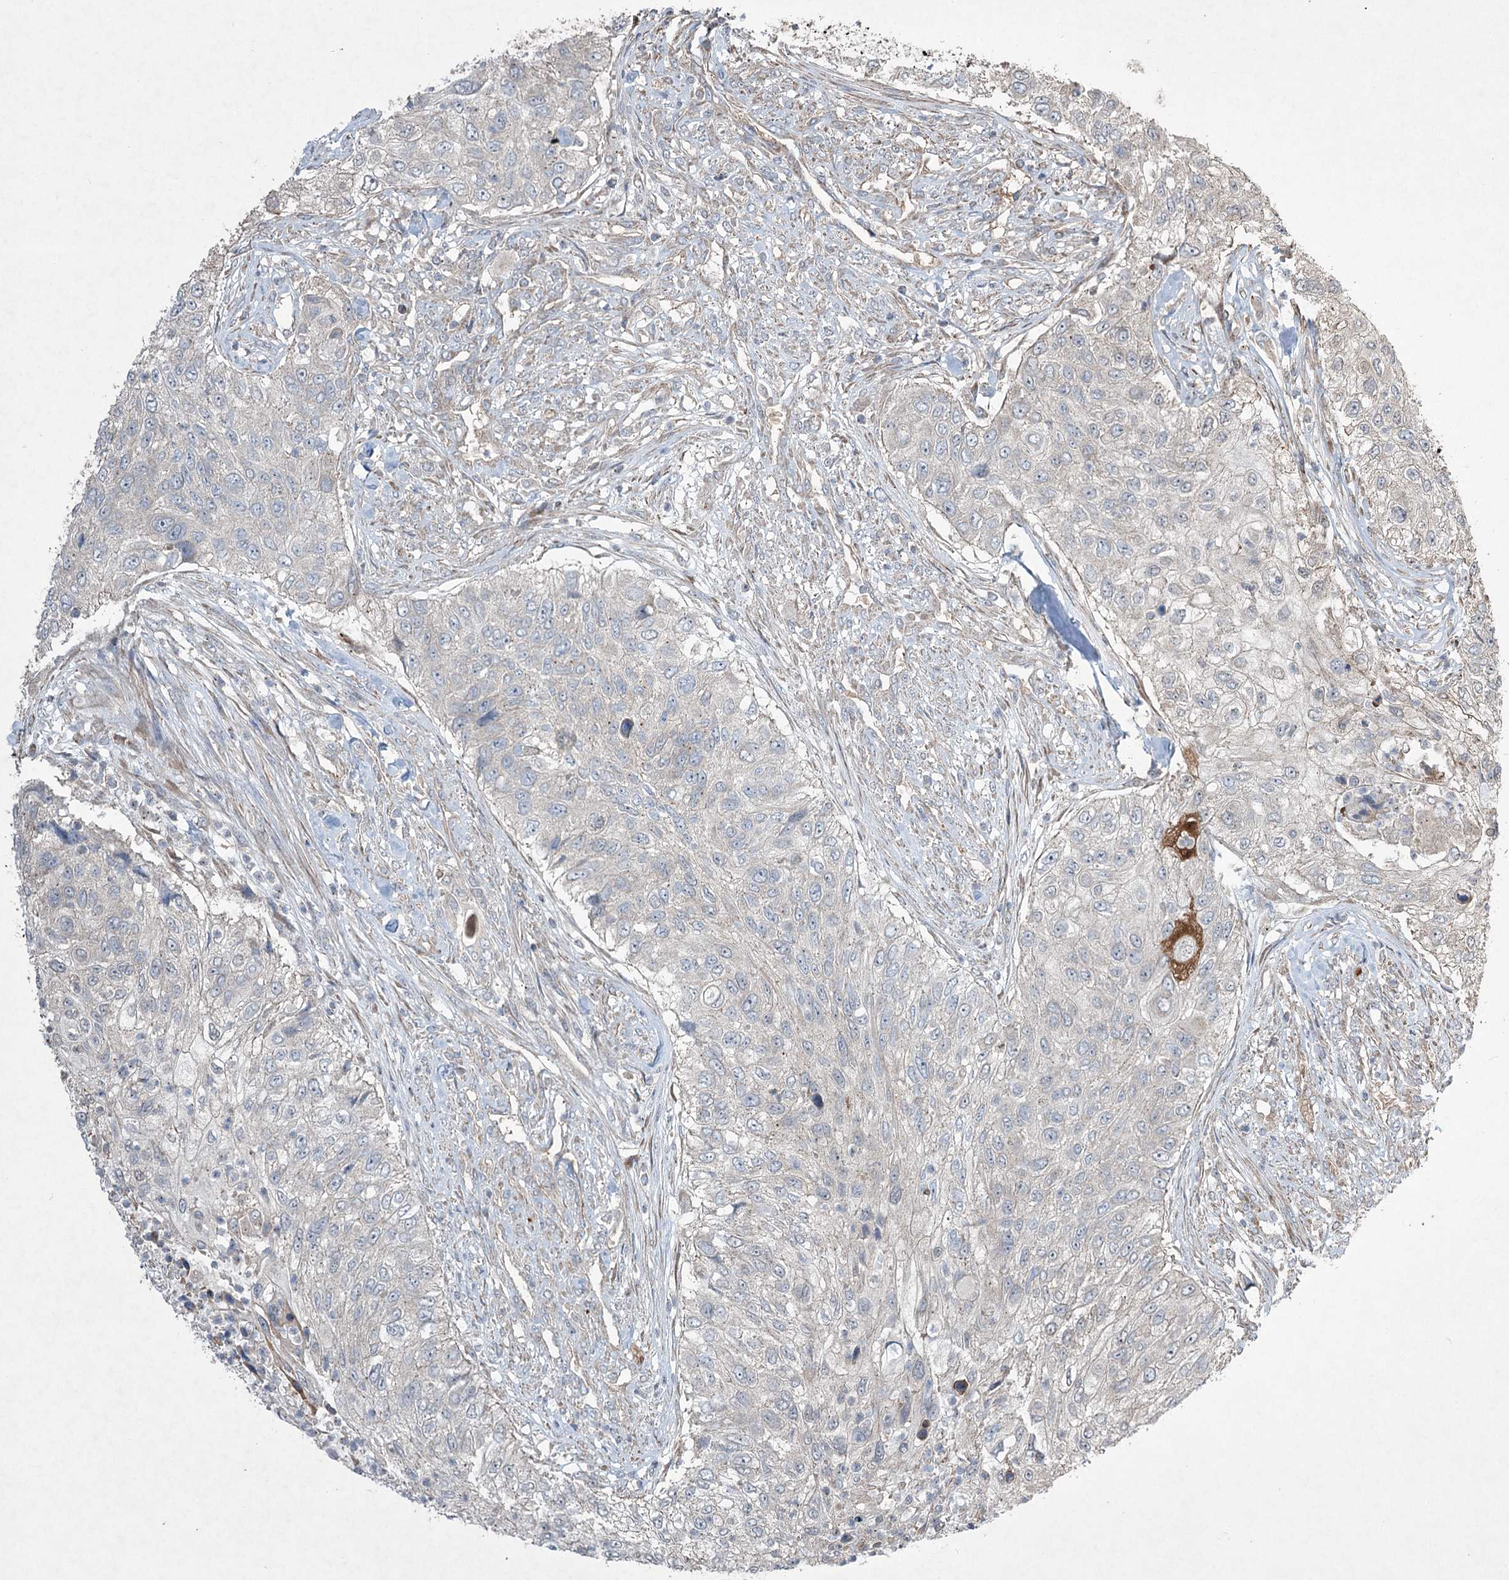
{"staining": {"intensity": "negative", "quantity": "none", "location": "none"}, "tissue": "urothelial cancer", "cell_type": "Tumor cells", "image_type": "cancer", "snomed": [{"axis": "morphology", "description": "Urothelial carcinoma, High grade"}, {"axis": "topography", "description": "Urinary bladder"}], "caption": "Micrograph shows no protein positivity in tumor cells of urothelial cancer tissue. The staining was performed using DAB (3,3'-diaminobenzidine) to visualize the protein expression in brown, while the nuclei were stained in blue with hematoxylin (Magnification: 20x).", "gene": "SERINC5", "patient": {"sex": "female", "age": 60}}